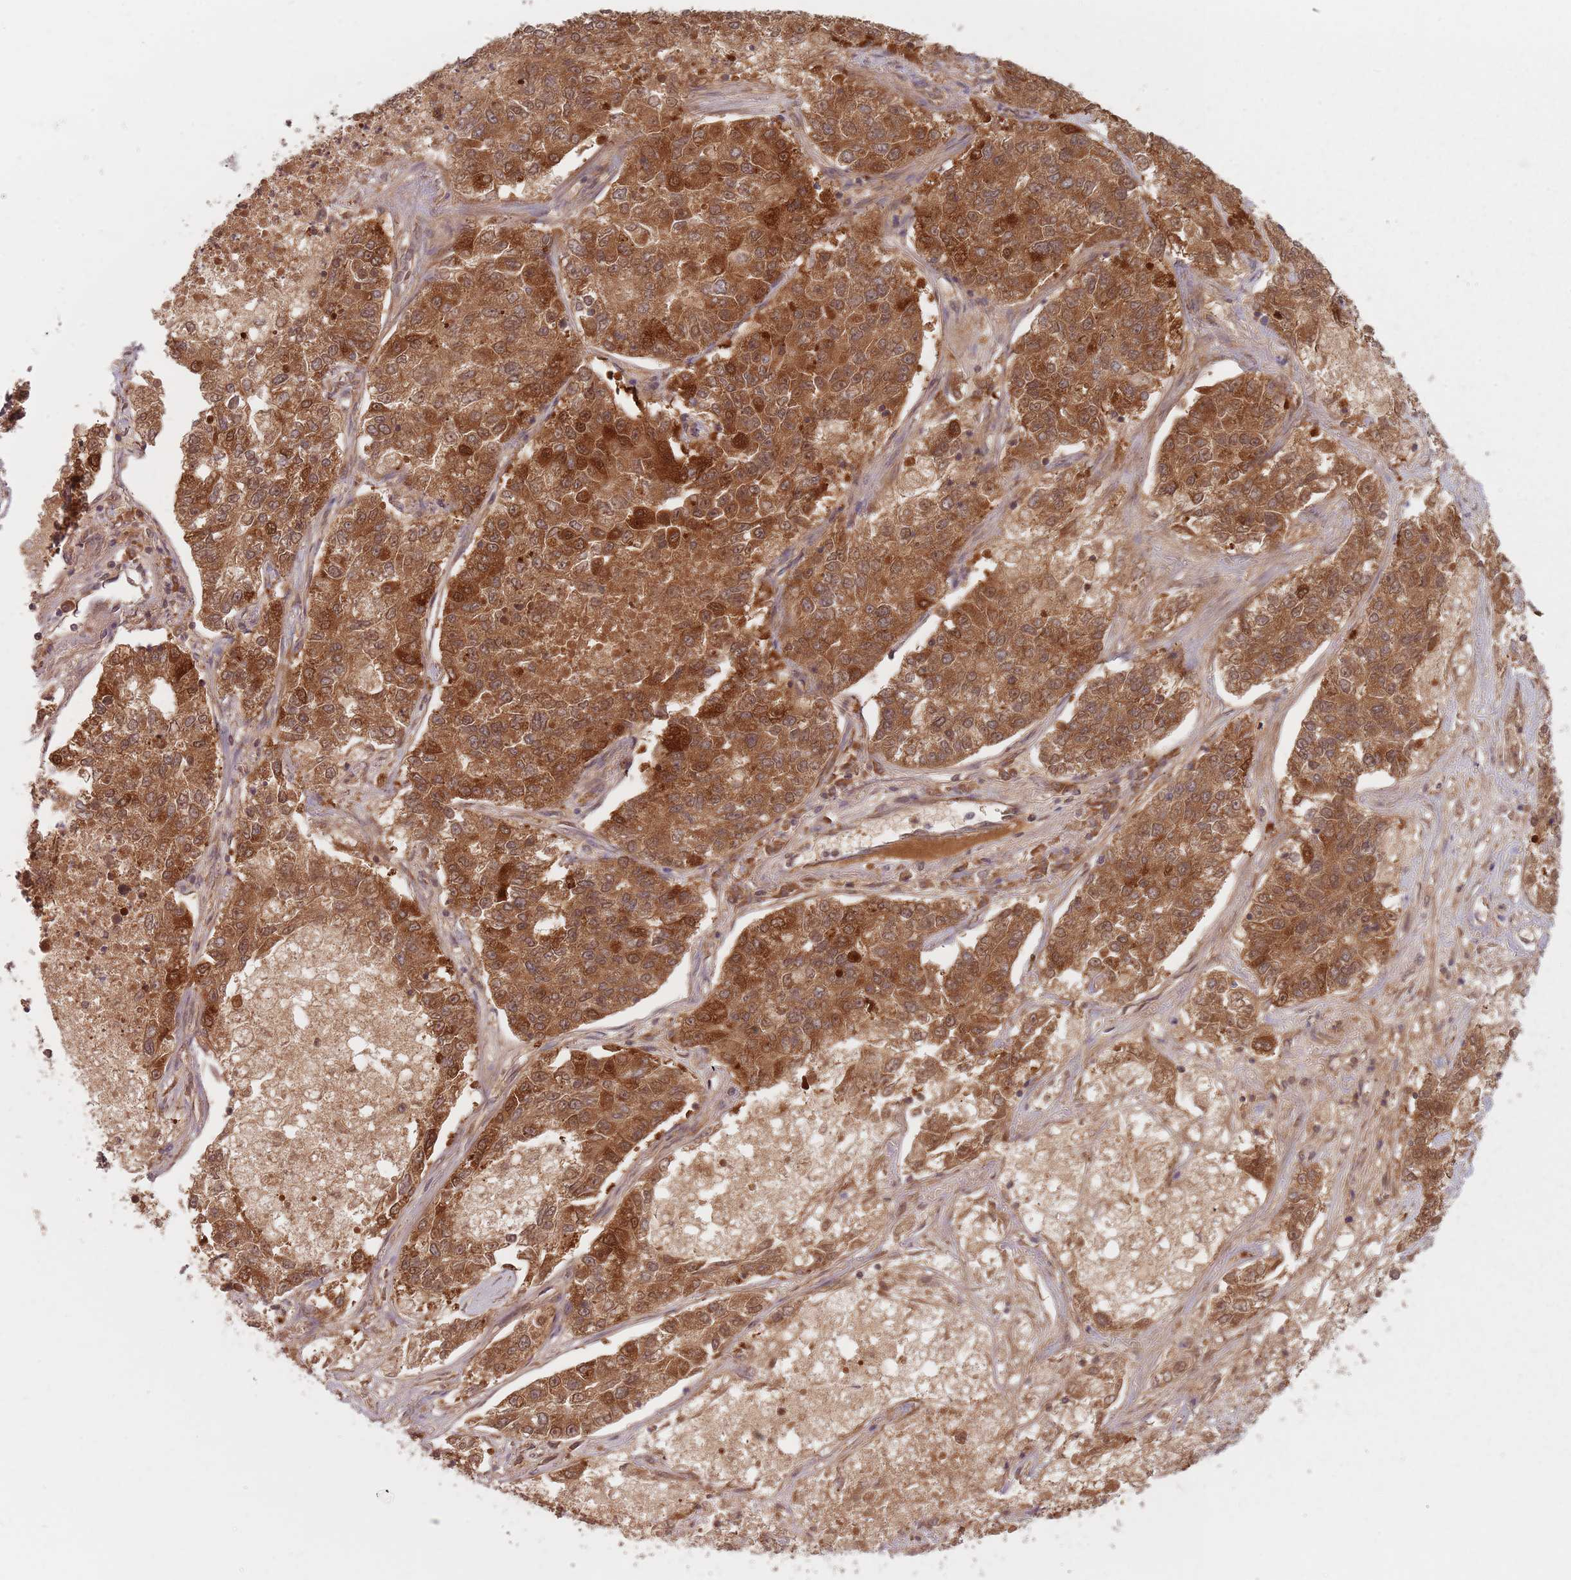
{"staining": {"intensity": "strong", "quantity": ">75%", "location": "cytoplasmic/membranous,nuclear"}, "tissue": "lung cancer", "cell_type": "Tumor cells", "image_type": "cancer", "snomed": [{"axis": "morphology", "description": "Adenocarcinoma, NOS"}, {"axis": "topography", "description": "Lung"}], "caption": "An immunohistochemistry photomicrograph of neoplastic tissue is shown. Protein staining in brown shows strong cytoplasmic/membranous and nuclear positivity in lung cancer (adenocarcinoma) within tumor cells.", "gene": "NAXE", "patient": {"sex": "male", "age": 49}}